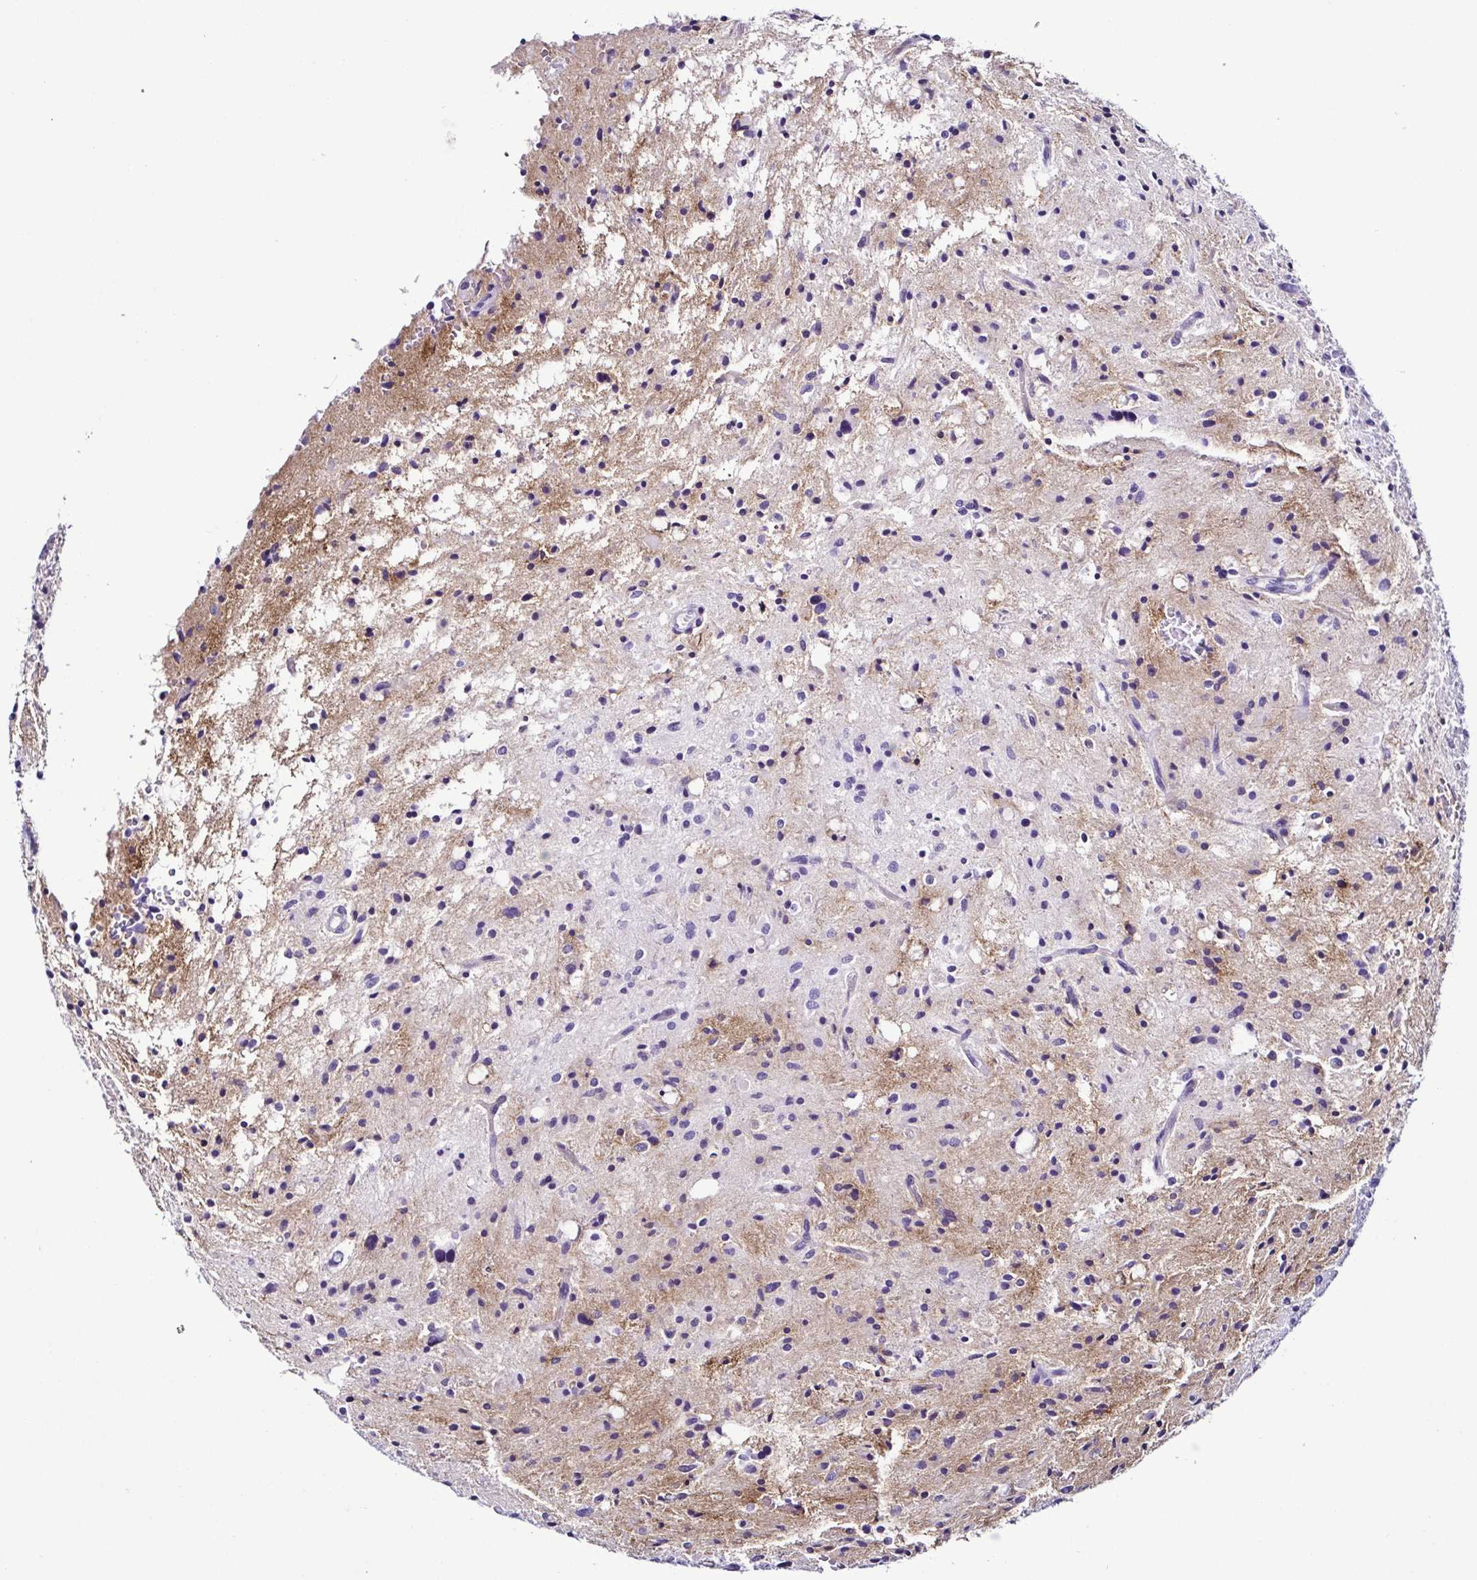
{"staining": {"intensity": "negative", "quantity": "none", "location": "none"}, "tissue": "glioma", "cell_type": "Tumor cells", "image_type": "cancer", "snomed": [{"axis": "morphology", "description": "Glioma, malignant, Low grade"}, {"axis": "topography", "description": "Brain"}], "caption": "An IHC histopathology image of glioma is shown. There is no staining in tumor cells of glioma.", "gene": "SRL", "patient": {"sex": "female", "age": 58}}